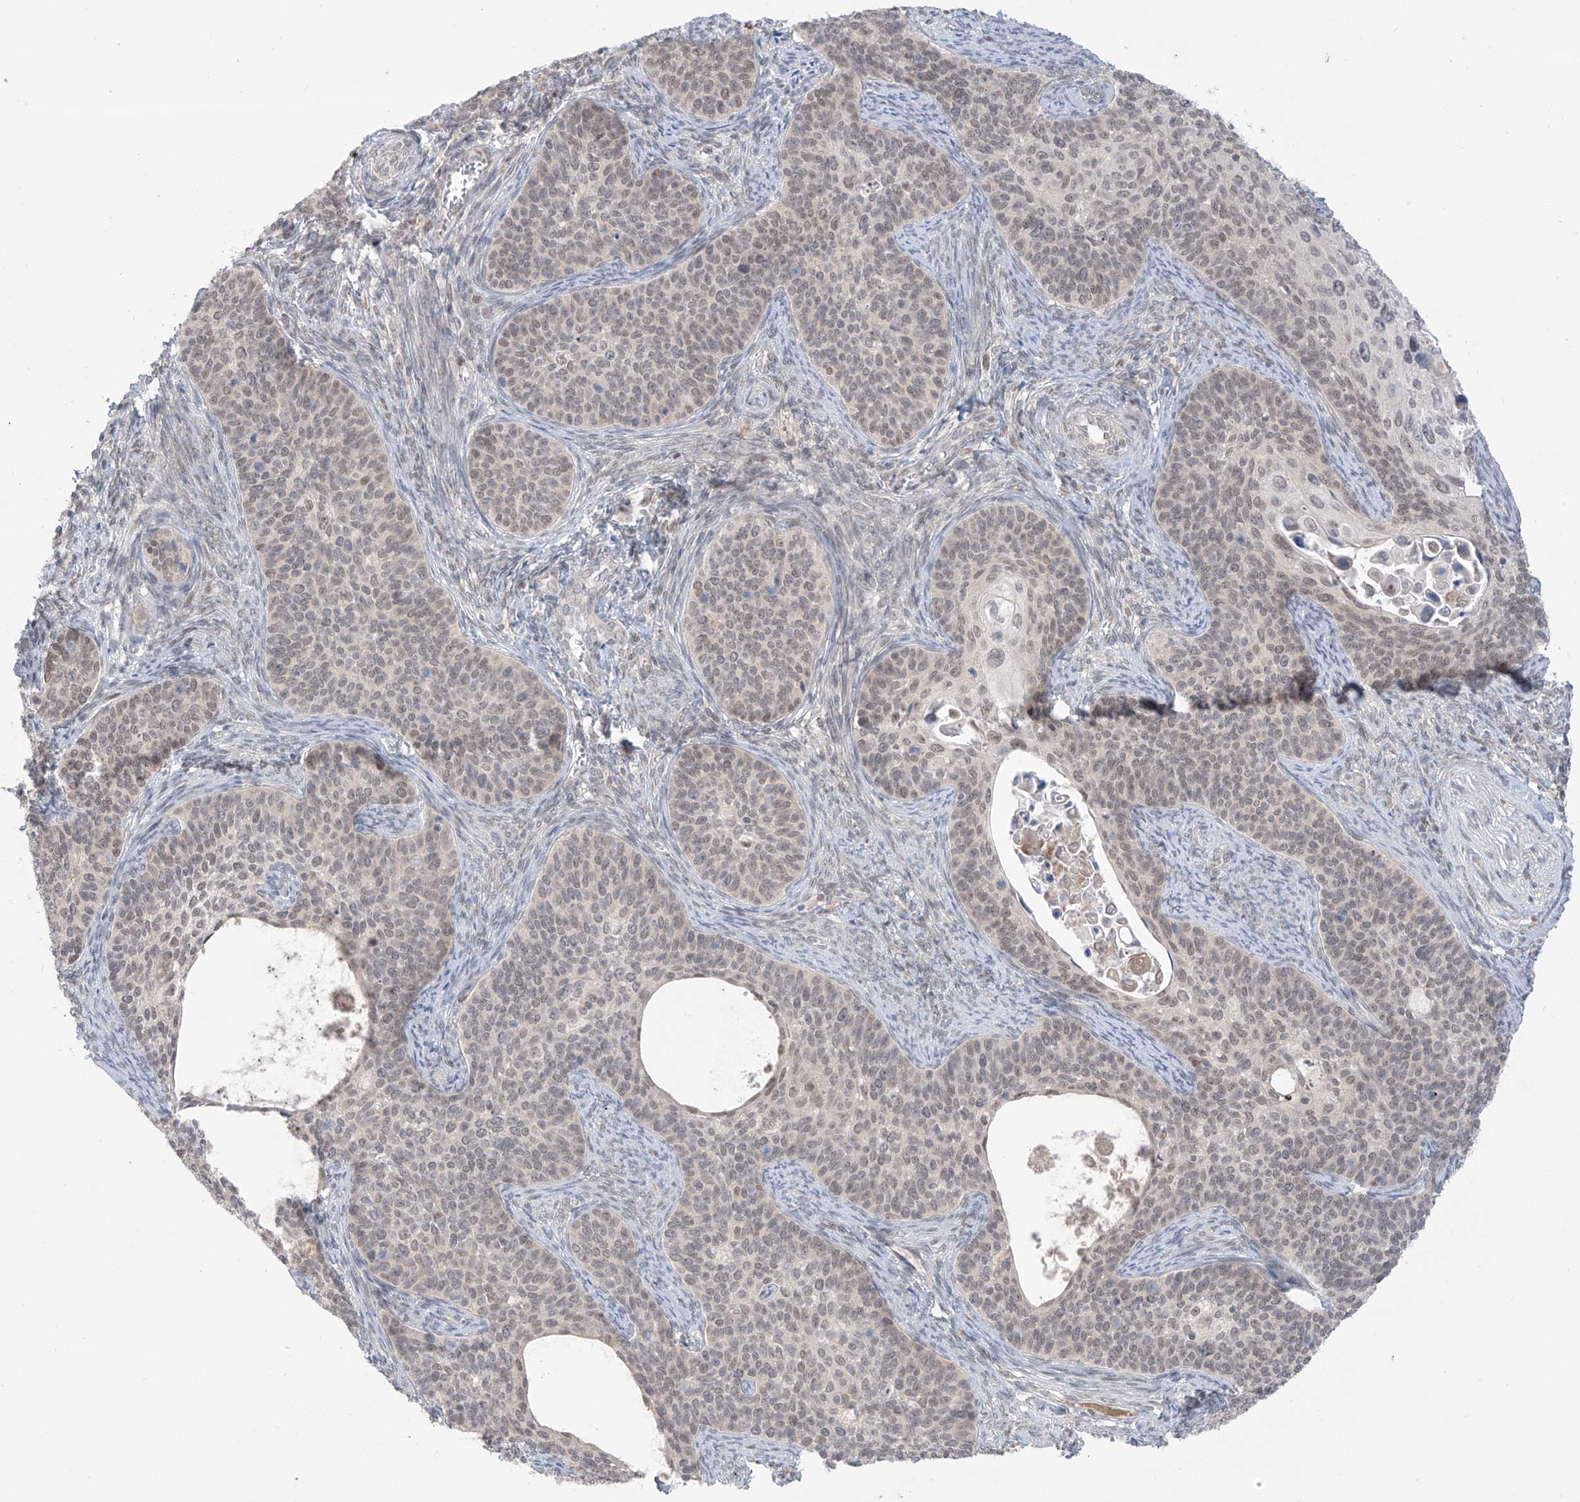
{"staining": {"intensity": "weak", "quantity": ">75%", "location": "nuclear"}, "tissue": "cervical cancer", "cell_type": "Tumor cells", "image_type": "cancer", "snomed": [{"axis": "morphology", "description": "Squamous cell carcinoma, NOS"}, {"axis": "topography", "description": "Cervix"}], "caption": "About >75% of tumor cells in squamous cell carcinoma (cervical) exhibit weak nuclear protein expression as visualized by brown immunohistochemical staining.", "gene": "OGT", "patient": {"sex": "female", "age": 33}}